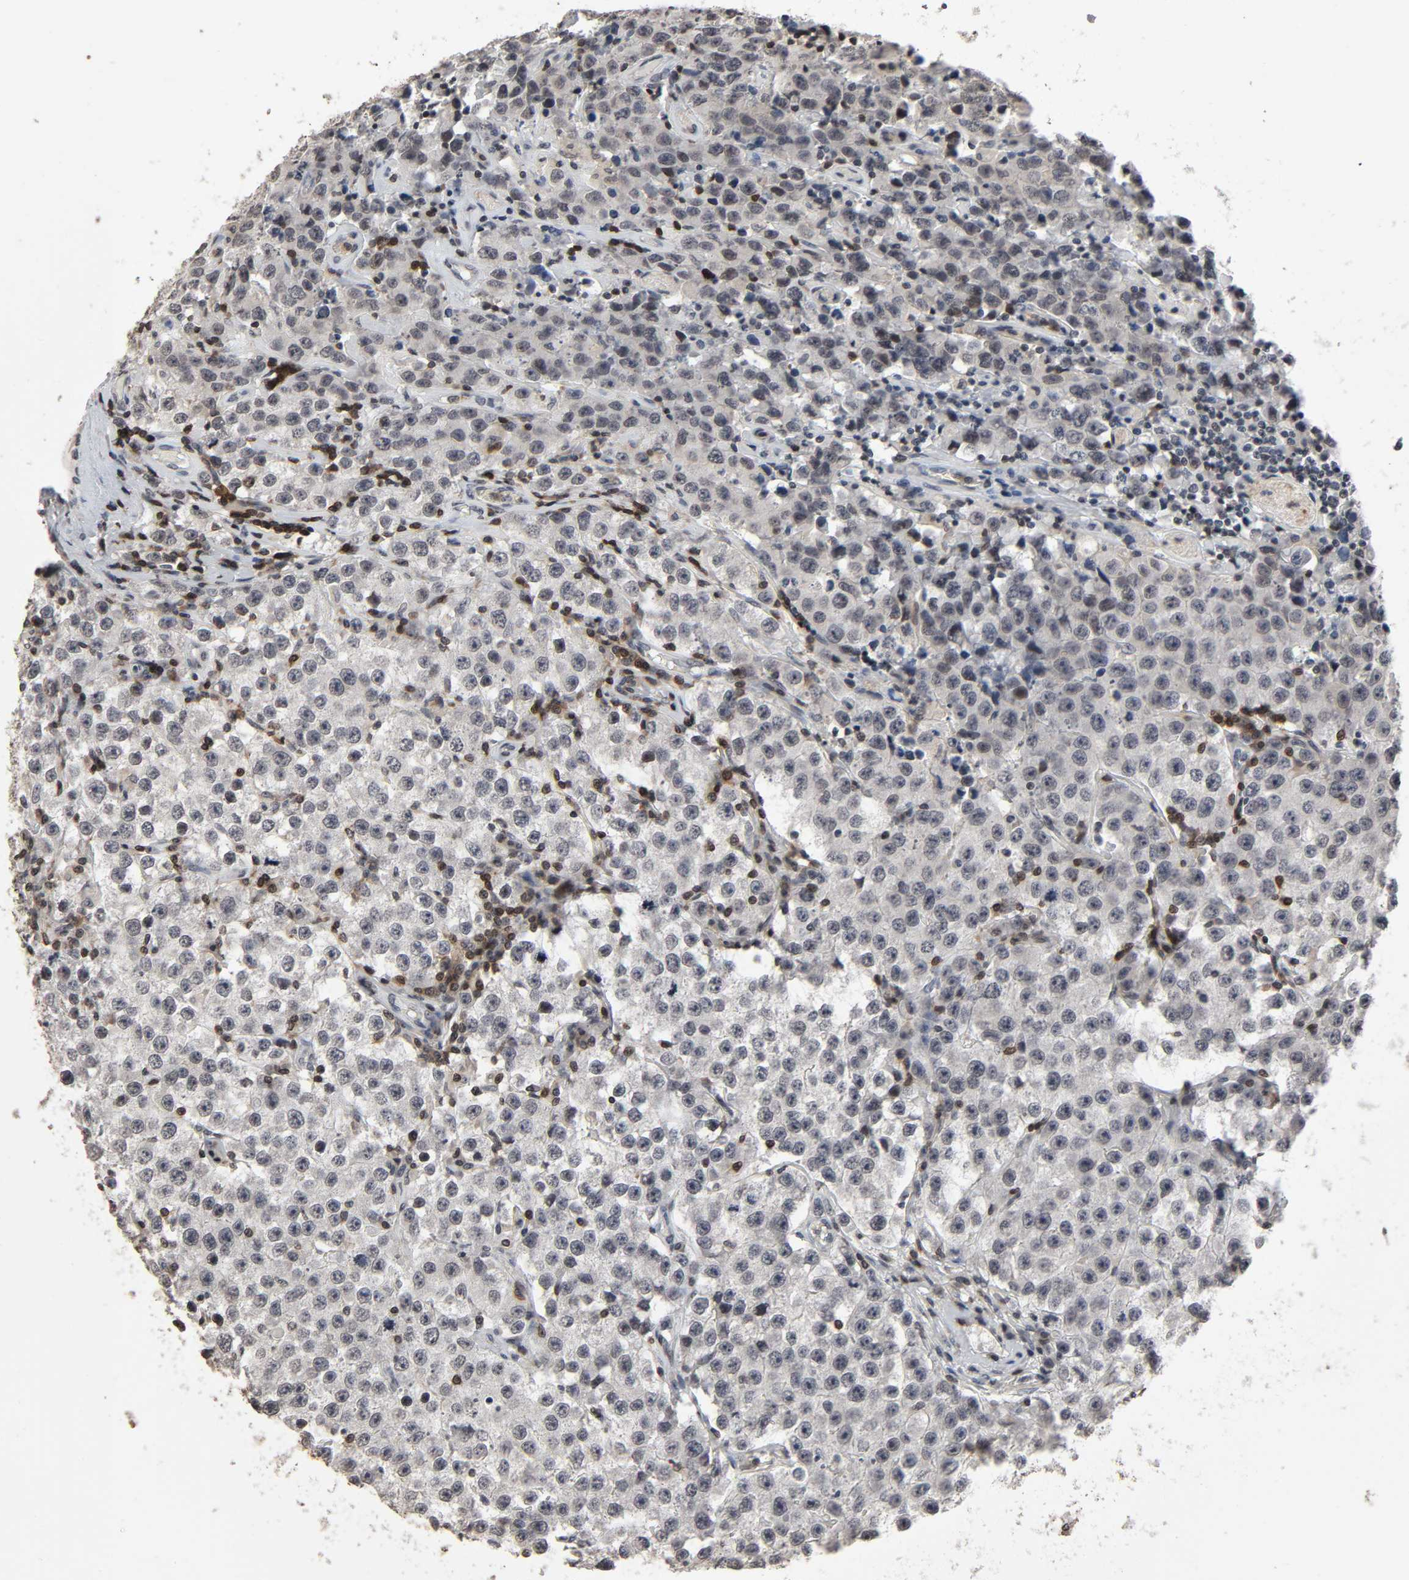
{"staining": {"intensity": "negative", "quantity": "none", "location": "none"}, "tissue": "testis cancer", "cell_type": "Tumor cells", "image_type": "cancer", "snomed": [{"axis": "morphology", "description": "Seminoma, NOS"}, {"axis": "topography", "description": "Testis"}], "caption": "Photomicrograph shows no significant protein staining in tumor cells of testis seminoma. The staining is performed using DAB brown chromogen with nuclei counter-stained in using hematoxylin.", "gene": "STK4", "patient": {"sex": "male", "age": 52}}